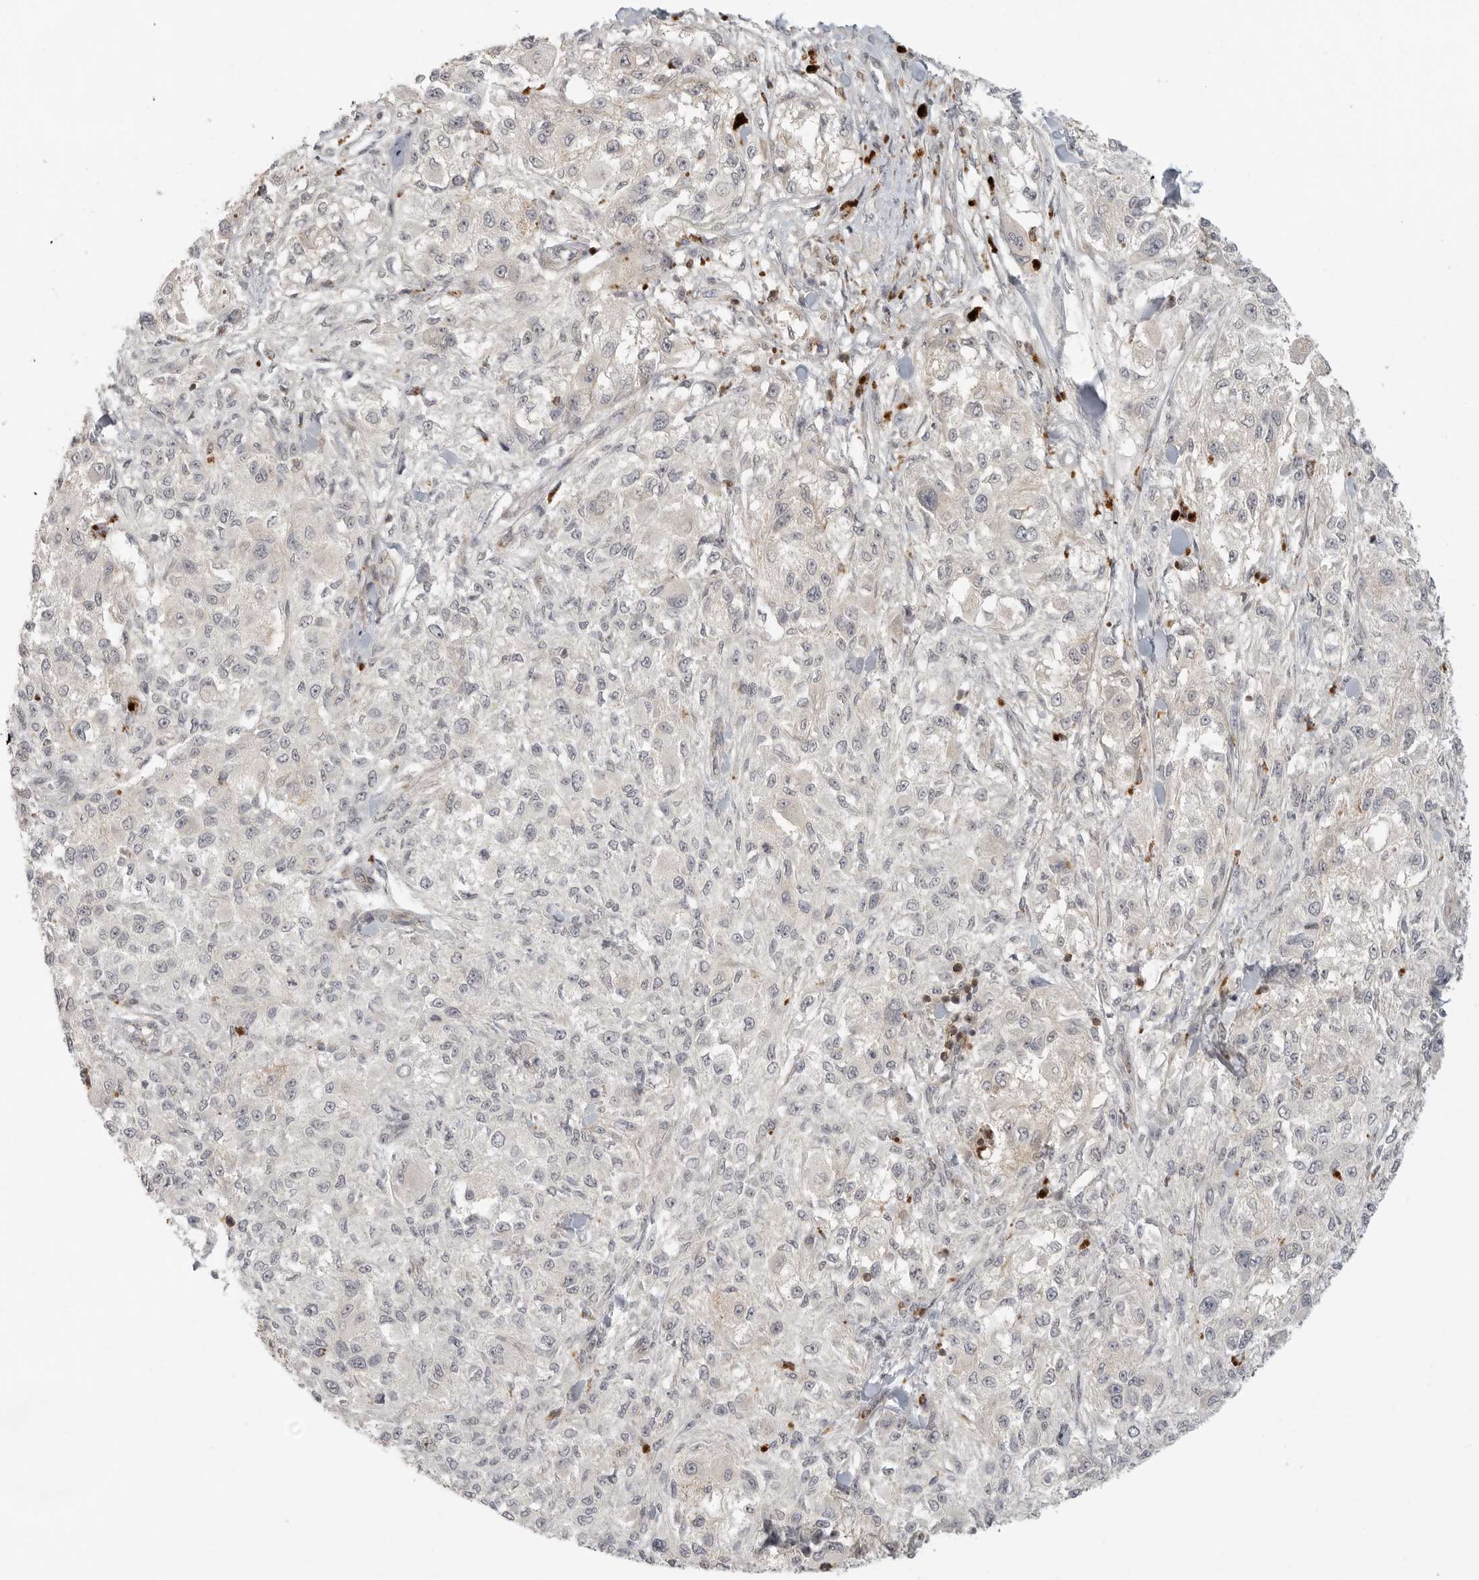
{"staining": {"intensity": "negative", "quantity": "none", "location": "none"}, "tissue": "melanoma", "cell_type": "Tumor cells", "image_type": "cancer", "snomed": [{"axis": "morphology", "description": "Necrosis, NOS"}, {"axis": "morphology", "description": "Malignant melanoma, NOS"}, {"axis": "topography", "description": "Skin"}], "caption": "Immunohistochemistry (IHC) micrograph of malignant melanoma stained for a protein (brown), which demonstrates no positivity in tumor cells.", "gene": "SH3KBP1", "patient": {"sex": "female", "age": 87}}